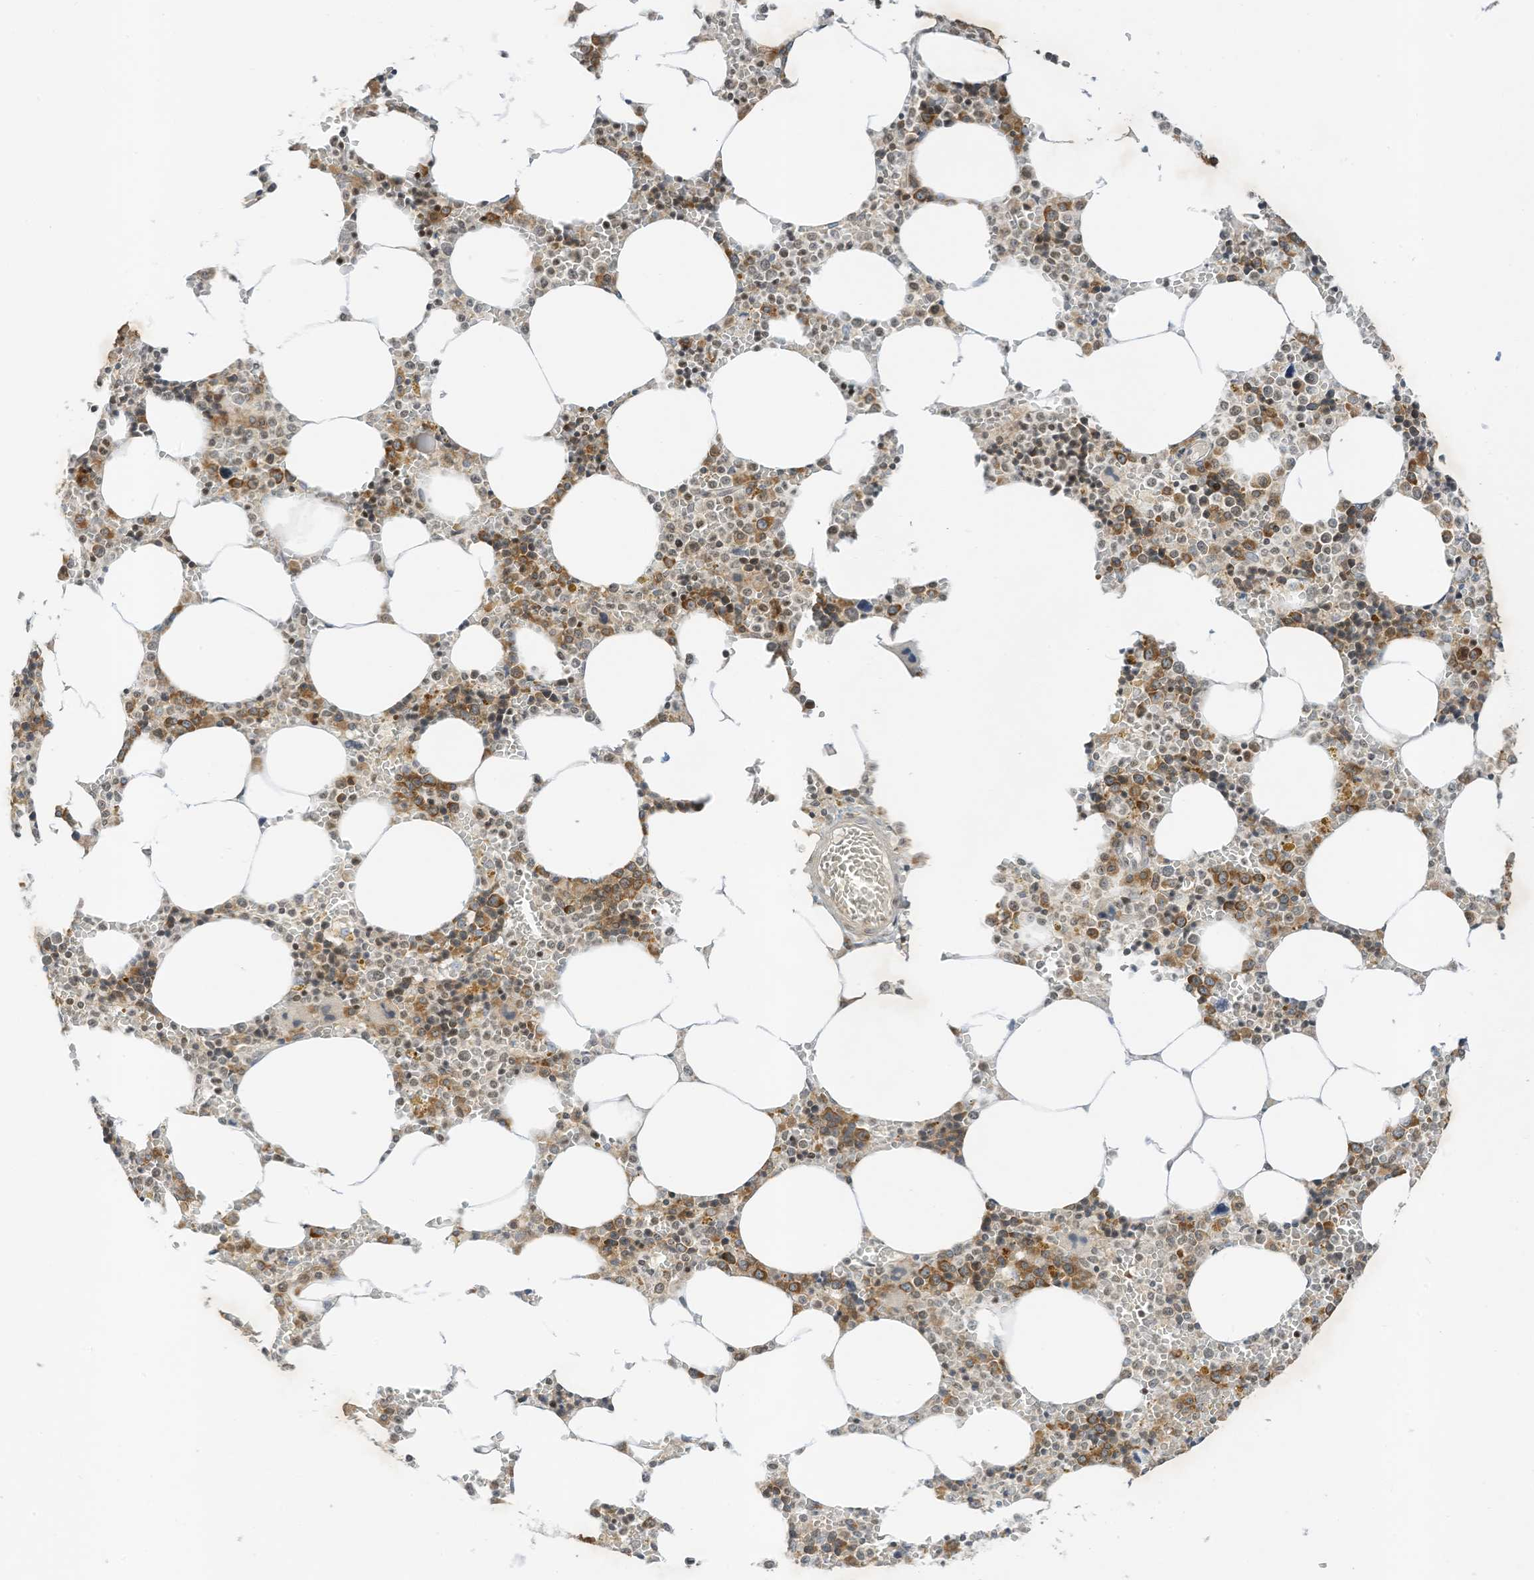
{"staining": {"intensity": "moderate", "quantity": "25%-75%", "location": "cytoplasmic/membranous"}, "tissue": "bone marrow", "cell_type": "Hematopoietic cells", "image_type": "normal", "snomed": [{"axis": "morphology", "description": "Normal tissue, NOS"}, {"axis": "topography", "description": "Bone marrow"}], "caption": "Immunohistochemical staining of normal human bone marrow reveals 25%-75% levels of moderate cytoplasmic/membranous protein positivity in about 25%-75% of hematopoietic cells.", "gene": "EDF1", "patient": {"sex": "male", "age": 70}}